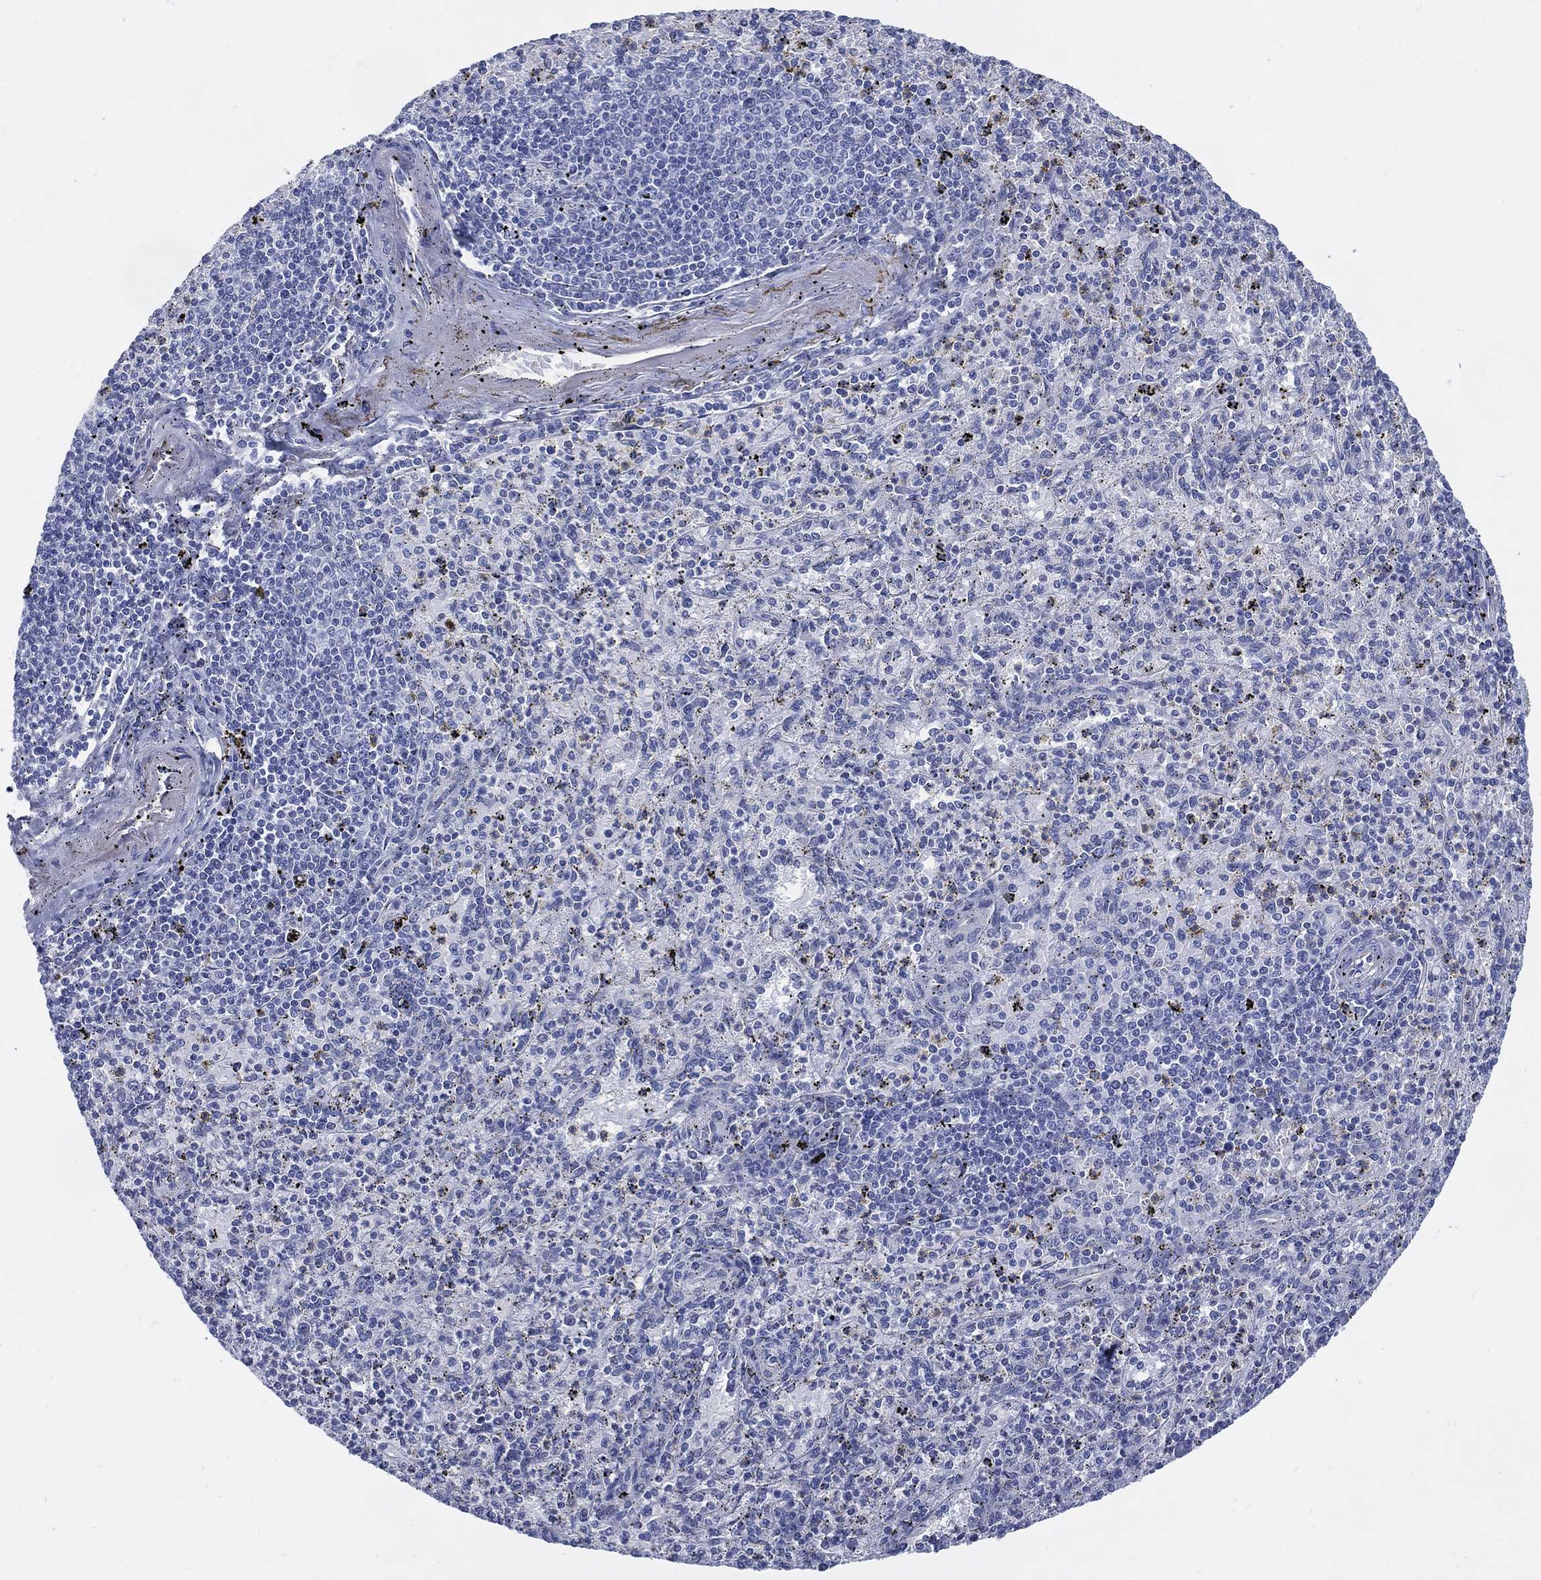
{"staining": {"intensity": "negative", "quantity": "none", "location": "none"}, "tissue": "spleen", "cell_type": "Cells in red pulp", "image_type": "normal", "snomed": [{"axis": "morphology", "description": "Normal tissue, NOS"}, {"axis": "topography", "description": "Spleen"}], "caption": "Immunohistochemistry (IHC) histopathology image of unremarkable human spleen stained for a protein (brown), which exhibits no positivity in cells in red pulp. (Immunohistochemistry (IHC), brightfield microscopy, high magnification).", "gene": "DDI1", "patient": {"sex": "male", "age": 60}}